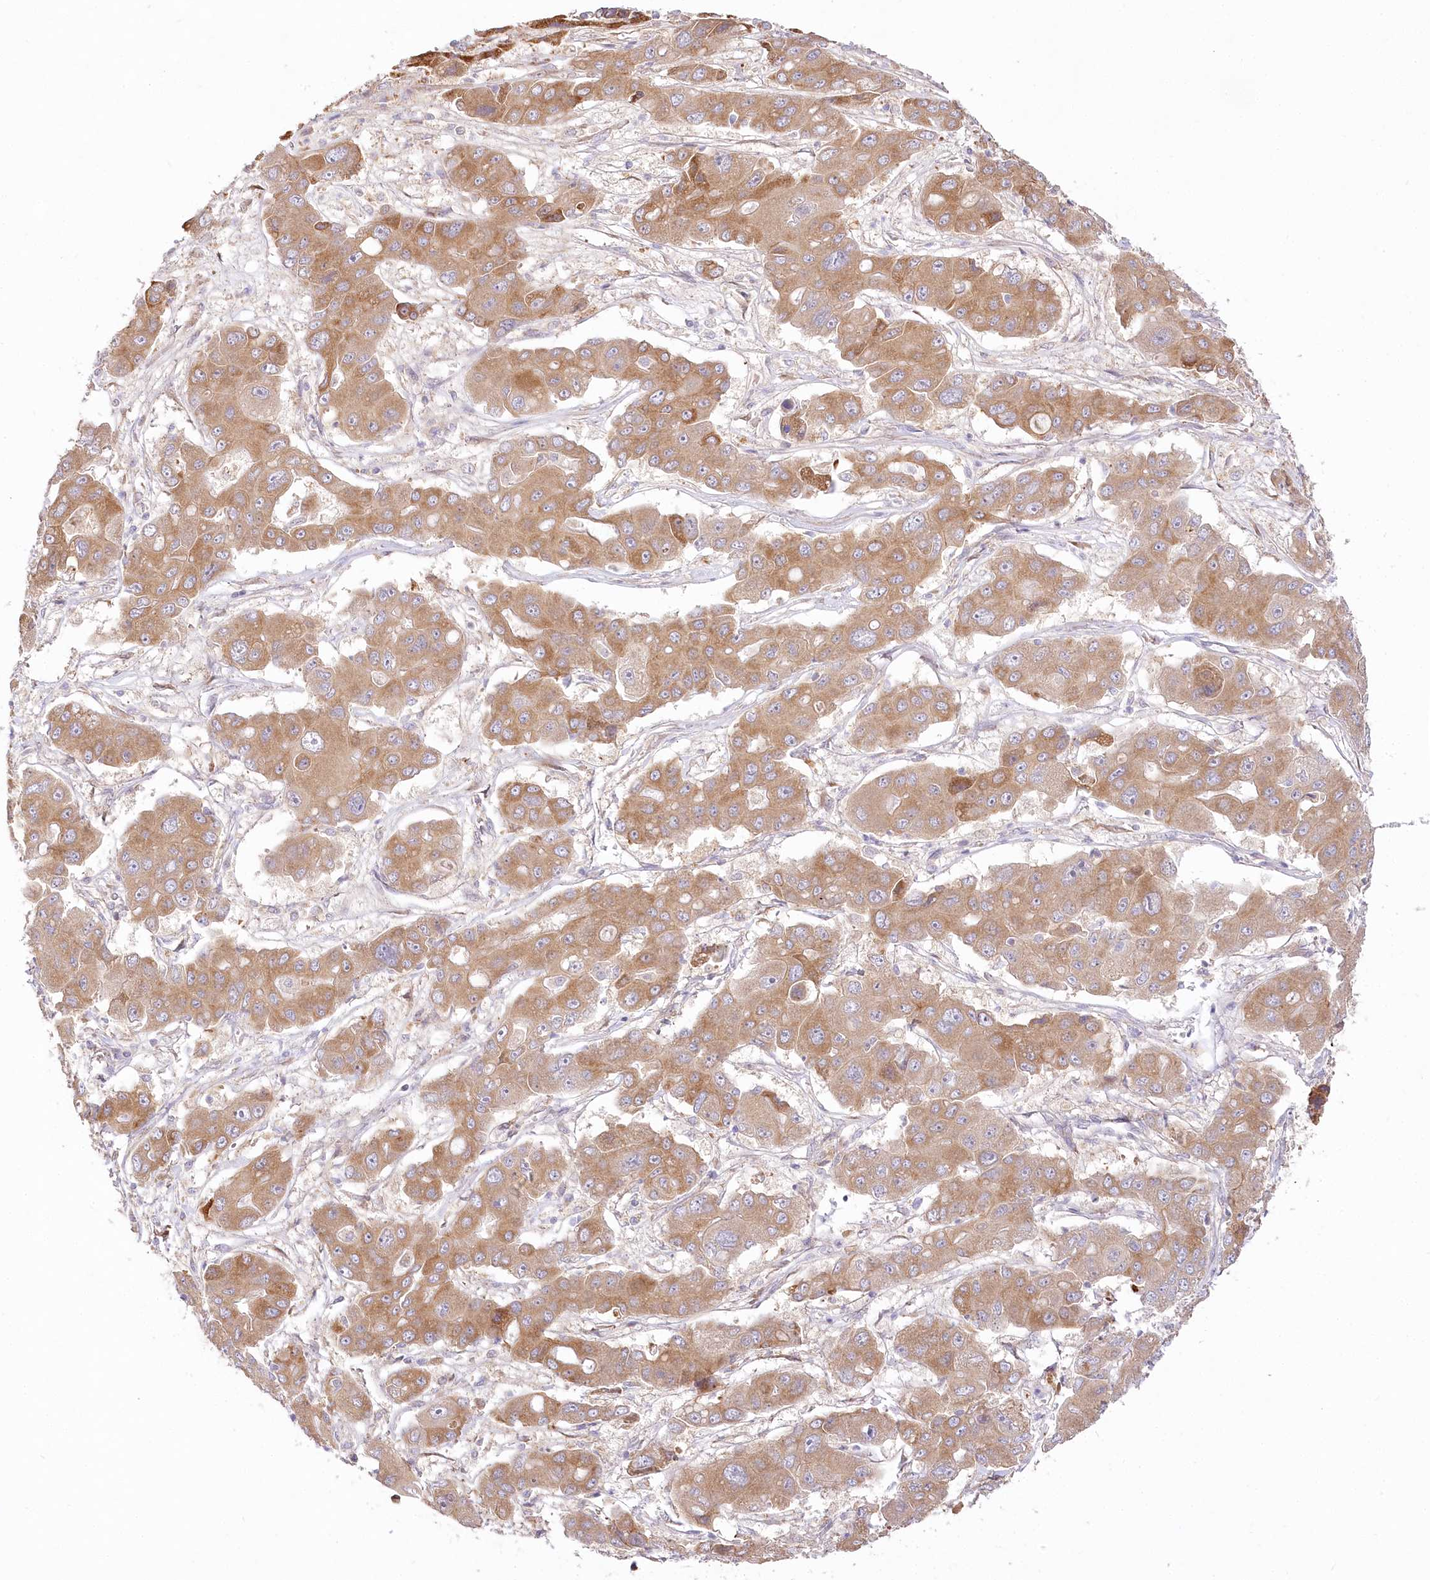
{"staining": {"intensity": "moderate", "quantity": ">75%", "location": "cytoplasmic/membranous"}, "tissue": "liver cancer", "cell_type": "Tumor cells", "image_type": "cancer", "snomed": [{"axis": "morphology", "description": "Cholangiocarcinoma"}, {"axis": "topography", "description": "Liver"}], "caption": "A brown stain labels moderate cytoplasmic/membranous expression of a protein in cholangiocarcinoma (liver) tumor cells. (Stains: DAB in brown, nuclei in blue, Microscopy: brightfield microscopy at high magnification).", "gene": "PYROXD1", "patient": {"sex": "male", "age": 67}}